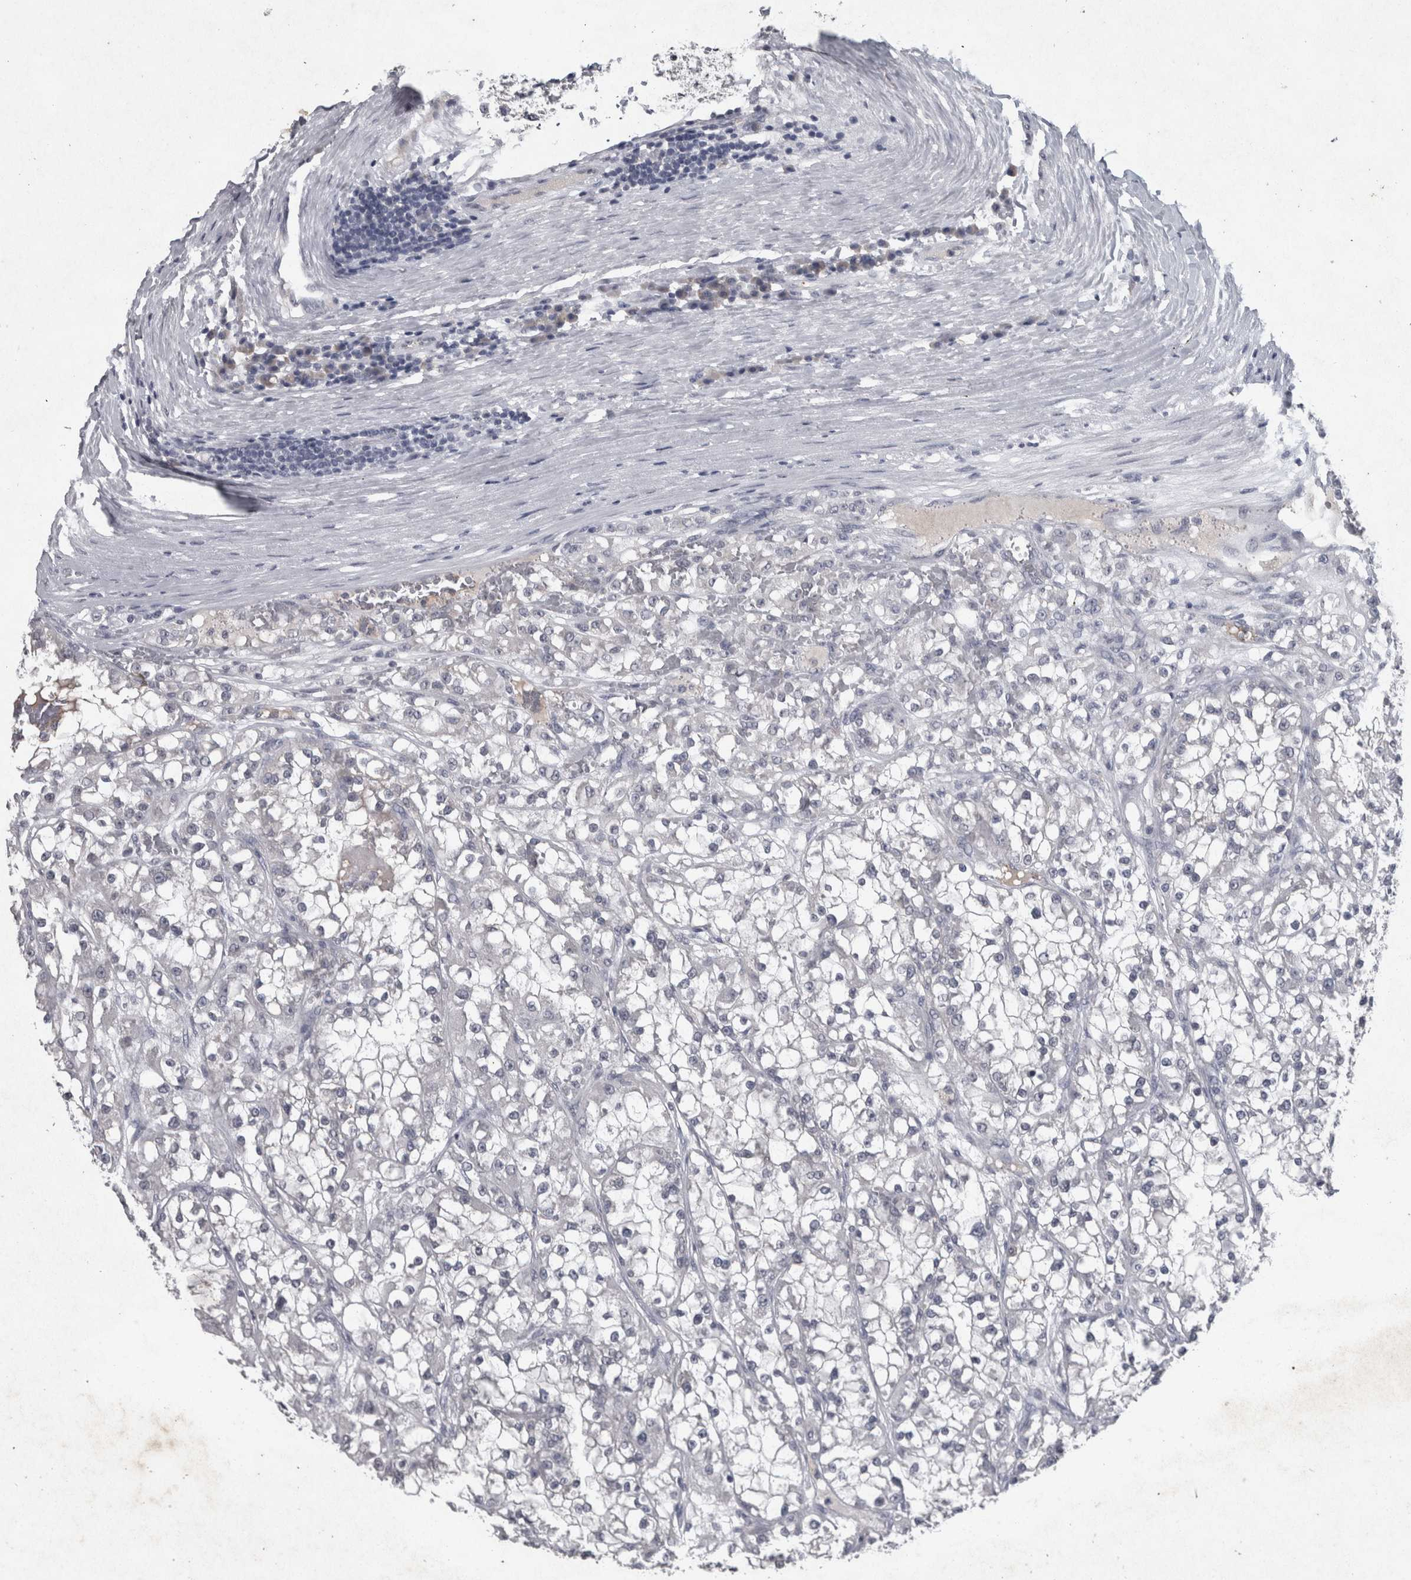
{"staining": {"intensity": "negative", "quantity": "none", "location": "none"}, "tissue": "renal cancer", "cell_type": "Tumor cells", "image_type": "cancer", "snomed": [{"axis": "morphology", "description": "Adenocarcinoma, NOS"}, {"axis": "topography", "description": "Kidney"}], "caption": "Renal cancer stained for a protein using immunohistochemistry (IHC) exhibits no expression tumor cells.", "gene": "WNT7A", "patient": {"sex": "female", "age": 52}}